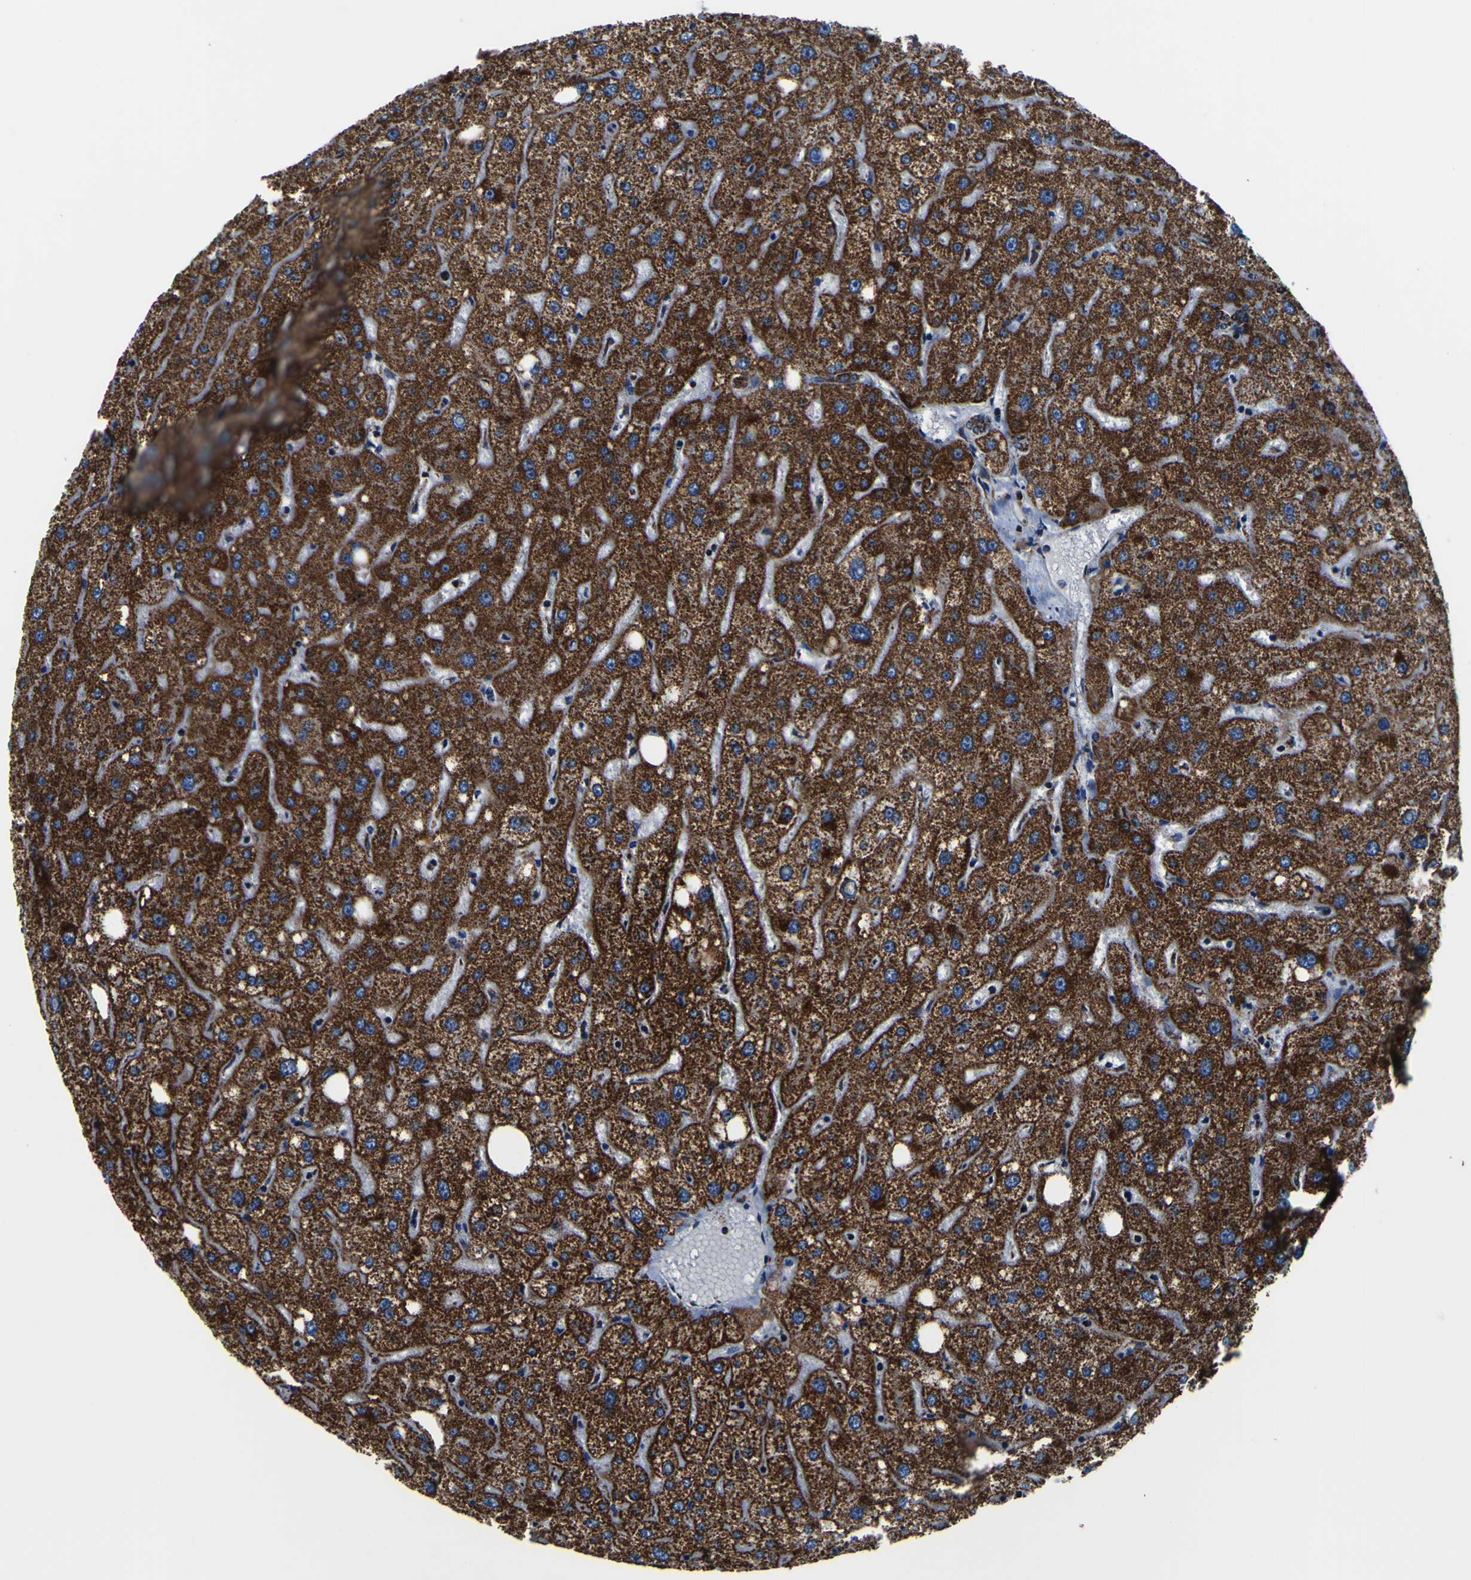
{"staining": {"intensity": "moderate", "quantity": ">75%", "location": "cytoplasmic/membranous"}, "tissue": "liver", "cell_type": "Cholangiocytes", "image_type": "normal", "snomed": [{"axis": "morphology", "description": "Normal tissue, NOS"}, {"axis": "topography", "description": "Liver"}], "caption": "Protein expression analysis of unremarkable liver displays moderate cytoplasmic/membranous staining in approximately >75% of cholangiocytes.", "gene": "PTRH2", "patient": {"sex": "male", "age": 73}}